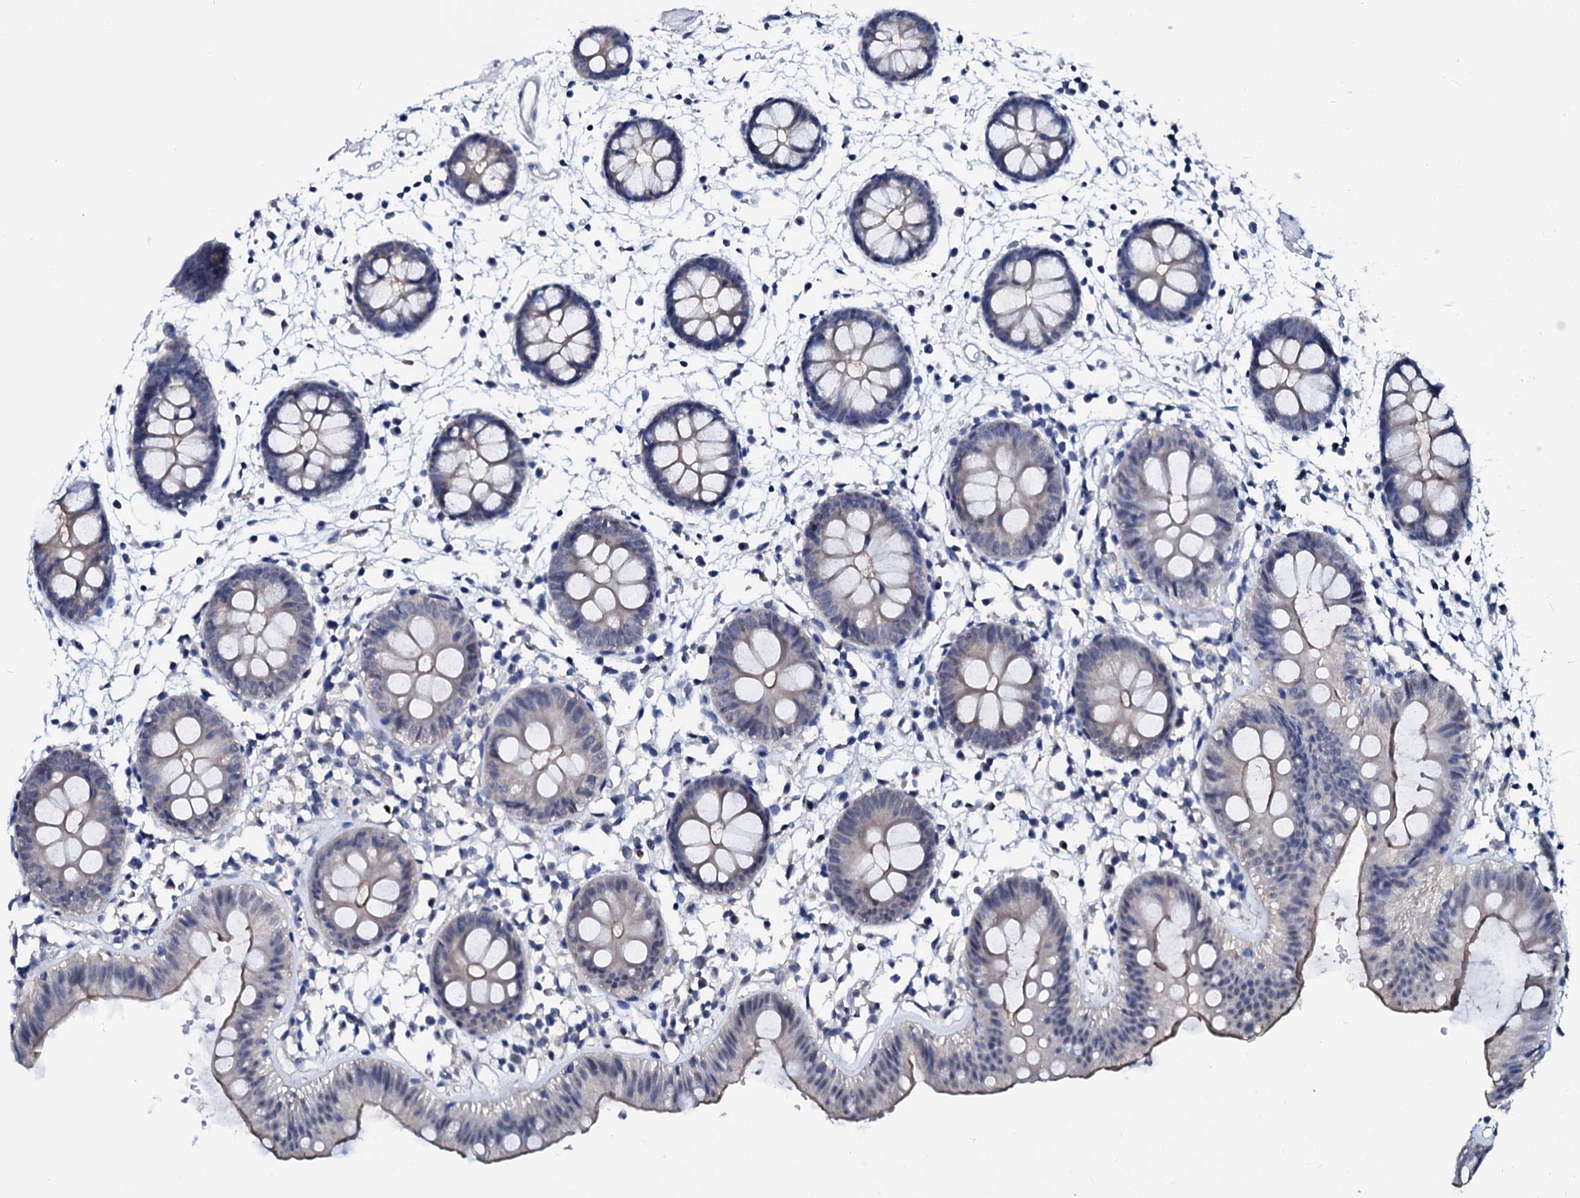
{"staining": {"intensity": "negative", "quantity": "none", "location": "none"}, "tissue": "colon", "cell_type": "Endothelial cells", "image_type": "normal", "snomed": [{"axis": "morphology", "description": "Normal tissue, NOS"}, {"axis": "topography", "description": "Colon"}], "caption": "Immunohistochemistry micrograph of normal colon: human colon stained with DAB (3,3'-diaminobenzidine) reveals no significant protein positivity in endothelial cells.", "gene": "CSN2", "patient": {"sex": "male", "age": 56}}